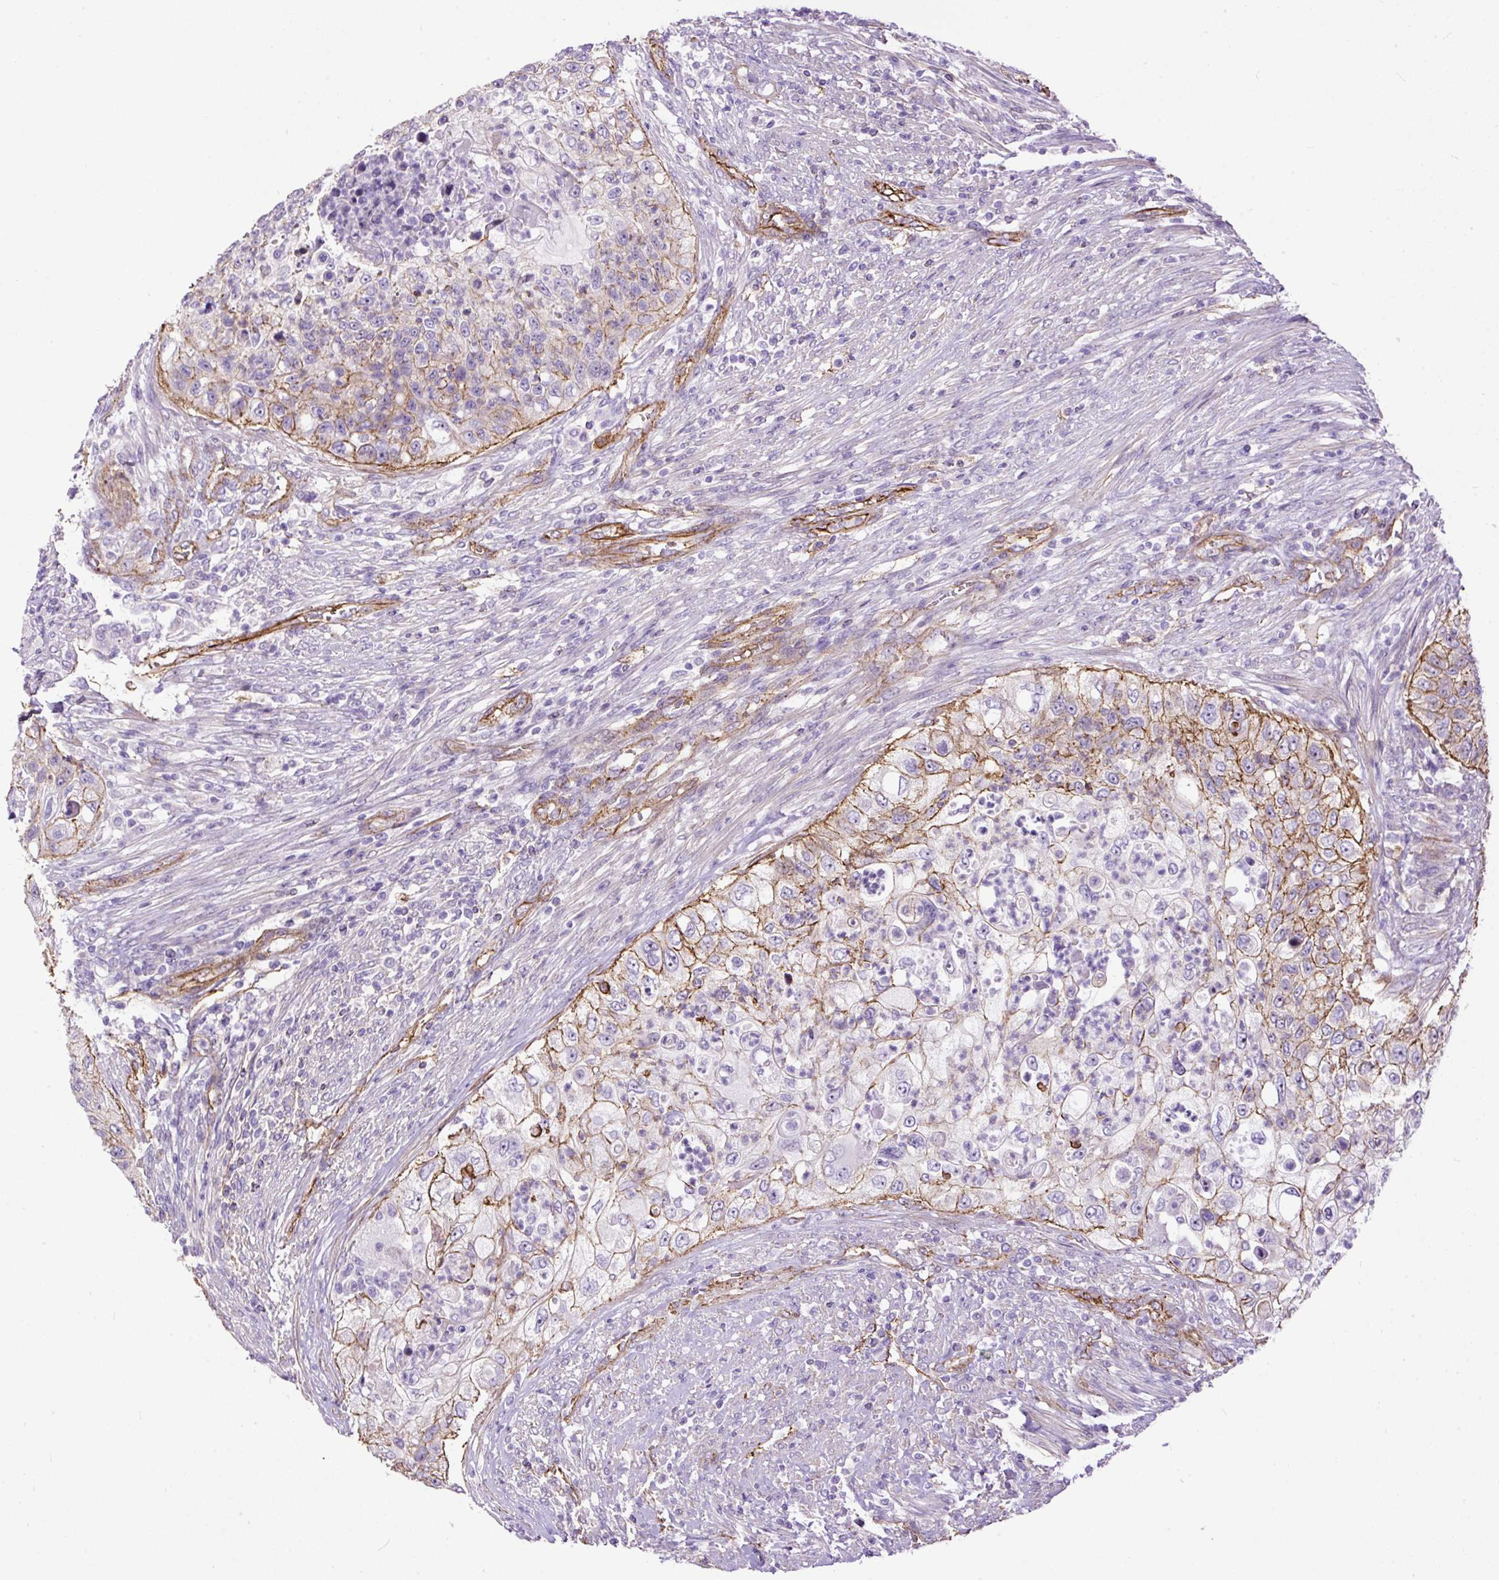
{"staining": {"intensity": "strong", "quantity": "25%-75%", "location": "cytoplasmic/membranous"}, "tissue": "urothelial cancer", "cell_type": "Tumor cells", "image_type": "cancer", "snomed": [{"axis": "morphology", "description": "Urothelial carcinoma, High grade"}, {"axis": "topography", "description": "Urinary bladder"}], "caption": "The image shows immunohistochemical staining of urothelial cancer. There is strong cytoplasmic/membranous positivity is present in about 25%-75% of tumor cells. (IHC, brightfield microscopy, high magnification).", "gene": "MAGEB16", "patient": {"sex": "female", "age": 60}}